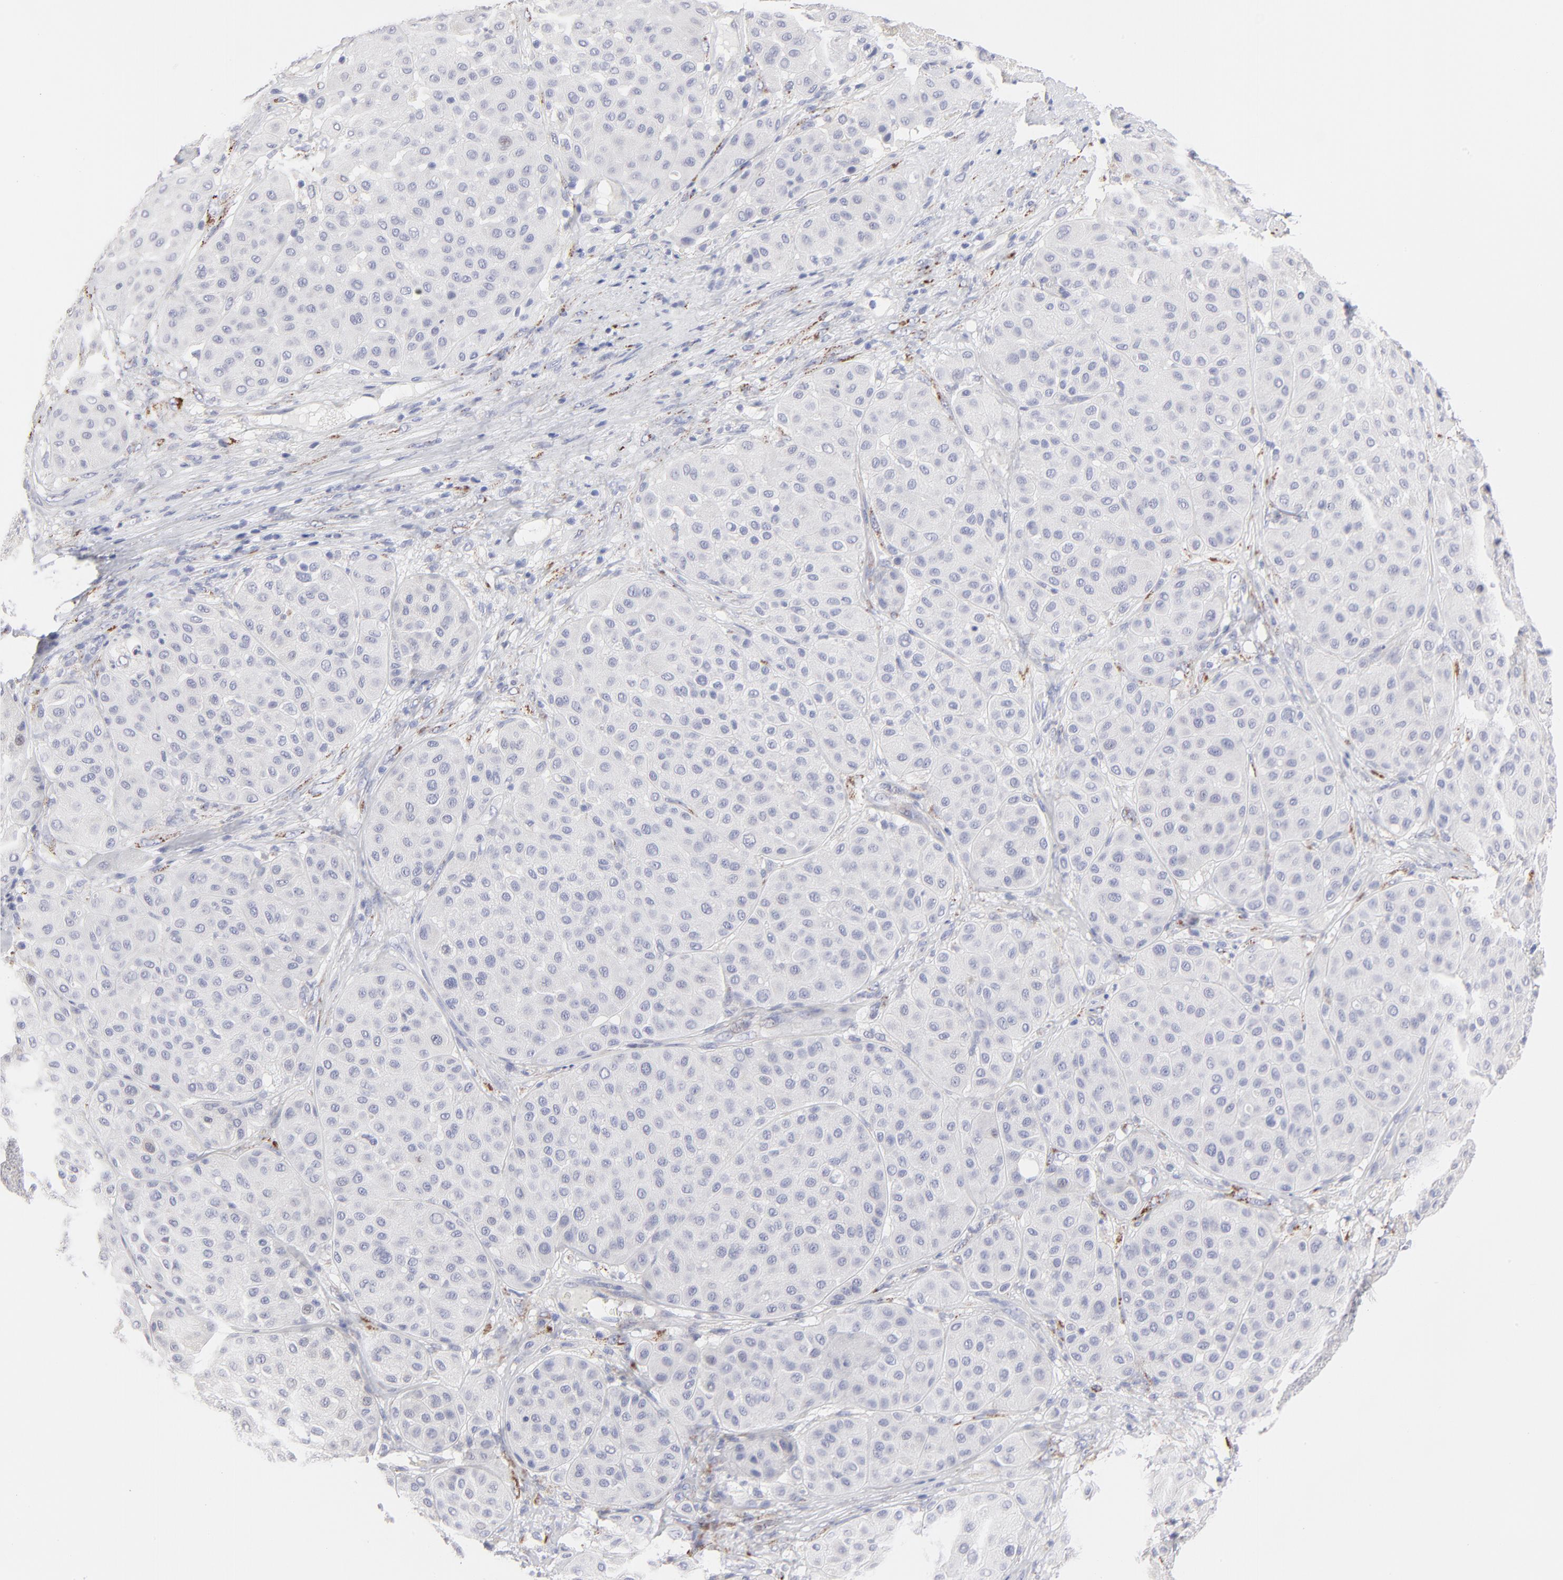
{"staining": {"intensity": "negative", "quantity": "none", "location": "none"}, "tissue": "melanoma", "cell_type": "Tumor cells", "image_type": "cancer", "snomed": [{"axis": "morphology", "description": "Normal tissue, NOS"}, {"axis": "morphology", "description": "Malignant melanoma, Metastatic site"}, {"axis": "topography", "description": "Skin"}], "caption": "Immunohistochemistry (IHC) of malignant melanoma (metastatic site) exhibits no positivity in tumor cells.", "gene": "TST", "patient": {"sex": "male", "age": 41}}